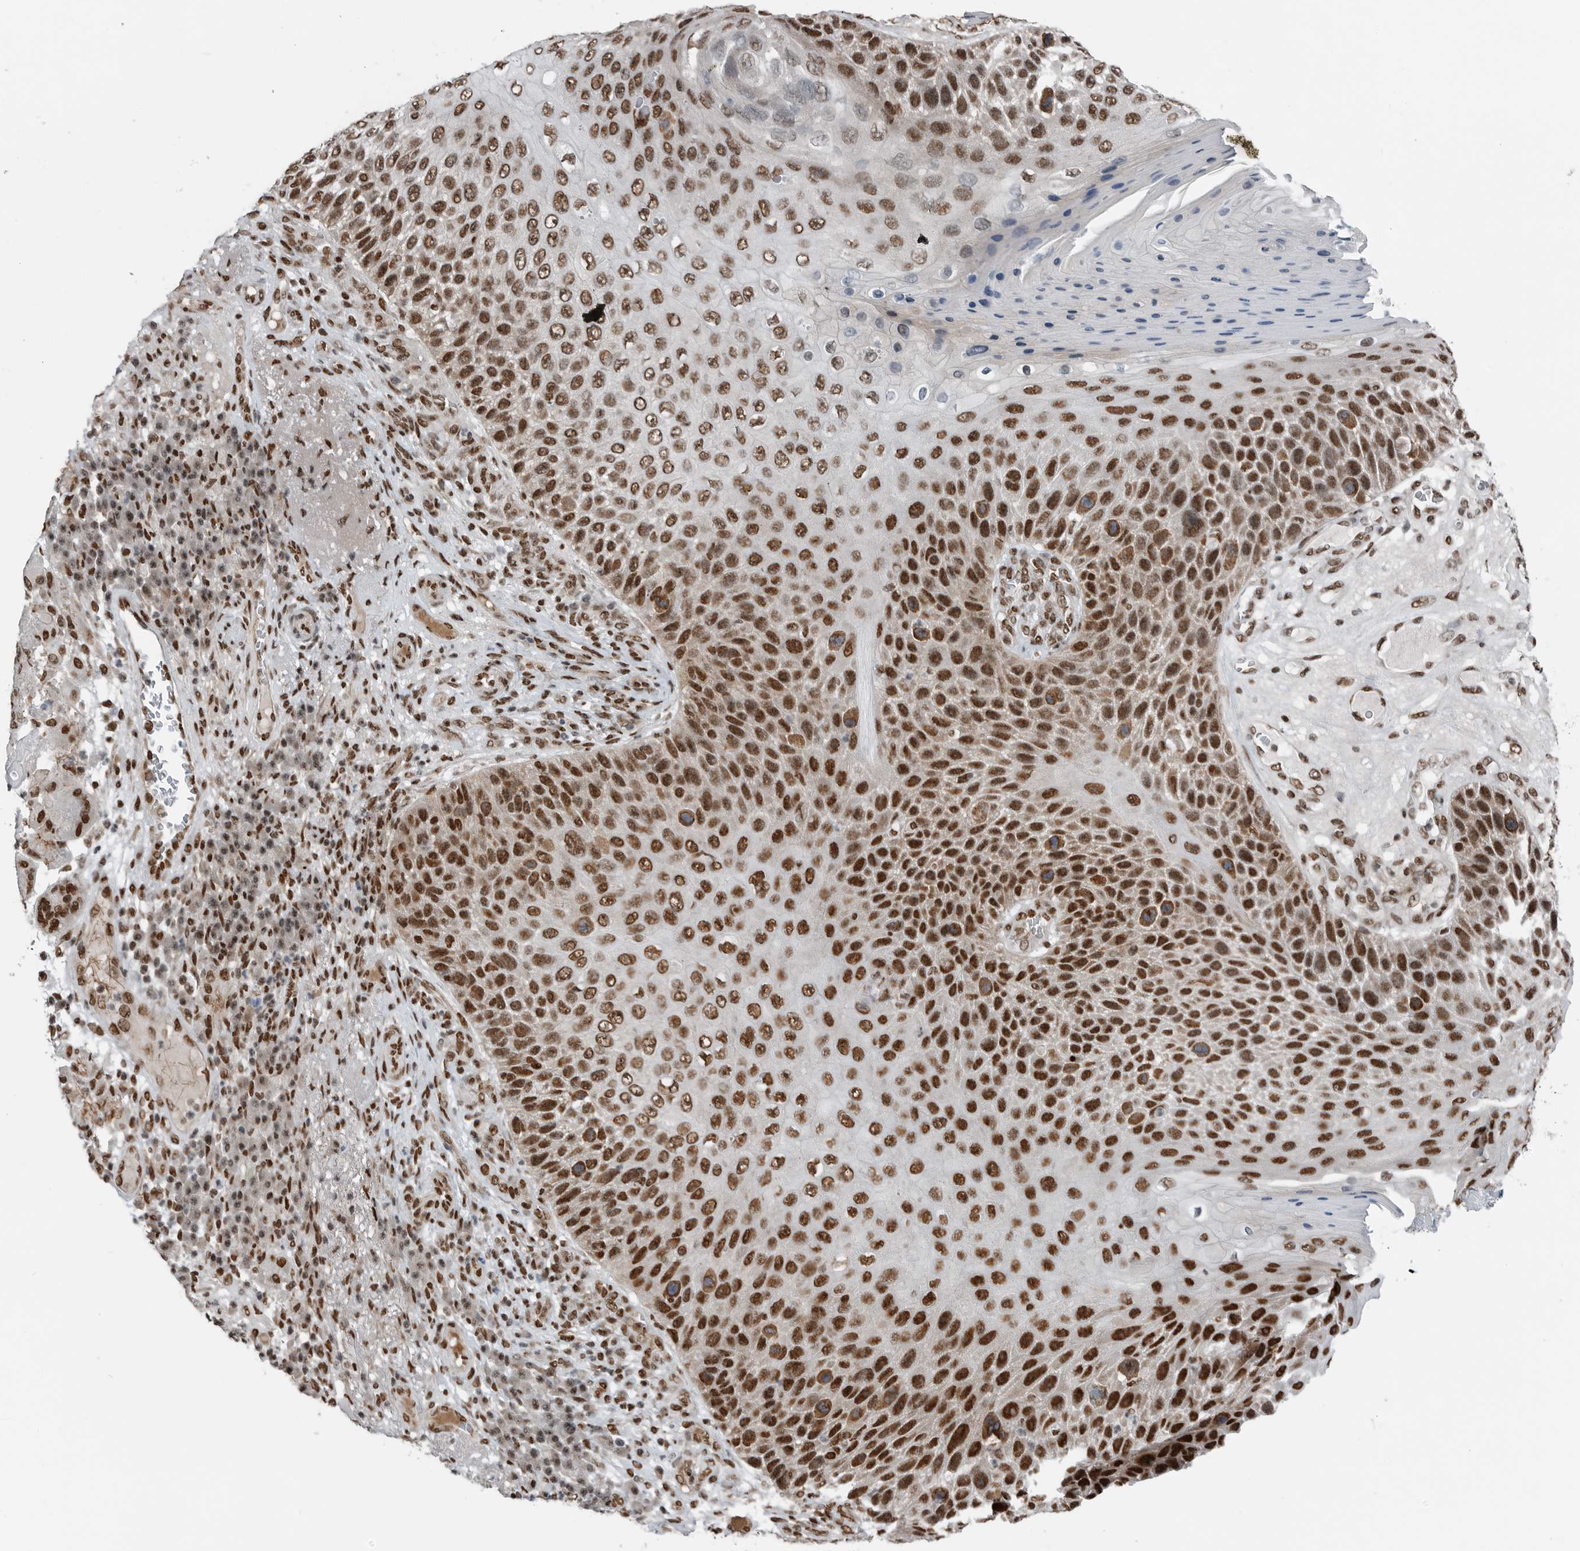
{"staining": {"intensity": "strong", "quantity": ">75%", "location": "nuclear"}, "tissue": "skin cancer", "cell_type": "Tumor cells", "image_type": "cancer", "snomed": [{"axis": "morphology", "description": "Squamous cell carcinoma, NOS"}, {"axis": "topography", "description": "Skin"}], "caption": "Immunohistochemistry histopathology image of skin cancer (squamous cell carcinoma) stained for a protein (brown), which reveals high levels of strong nuclear staining in approximately >75% of tumor cells.", "gene": "BLZF1", "patient": {"sex": "female", "age": 88}}